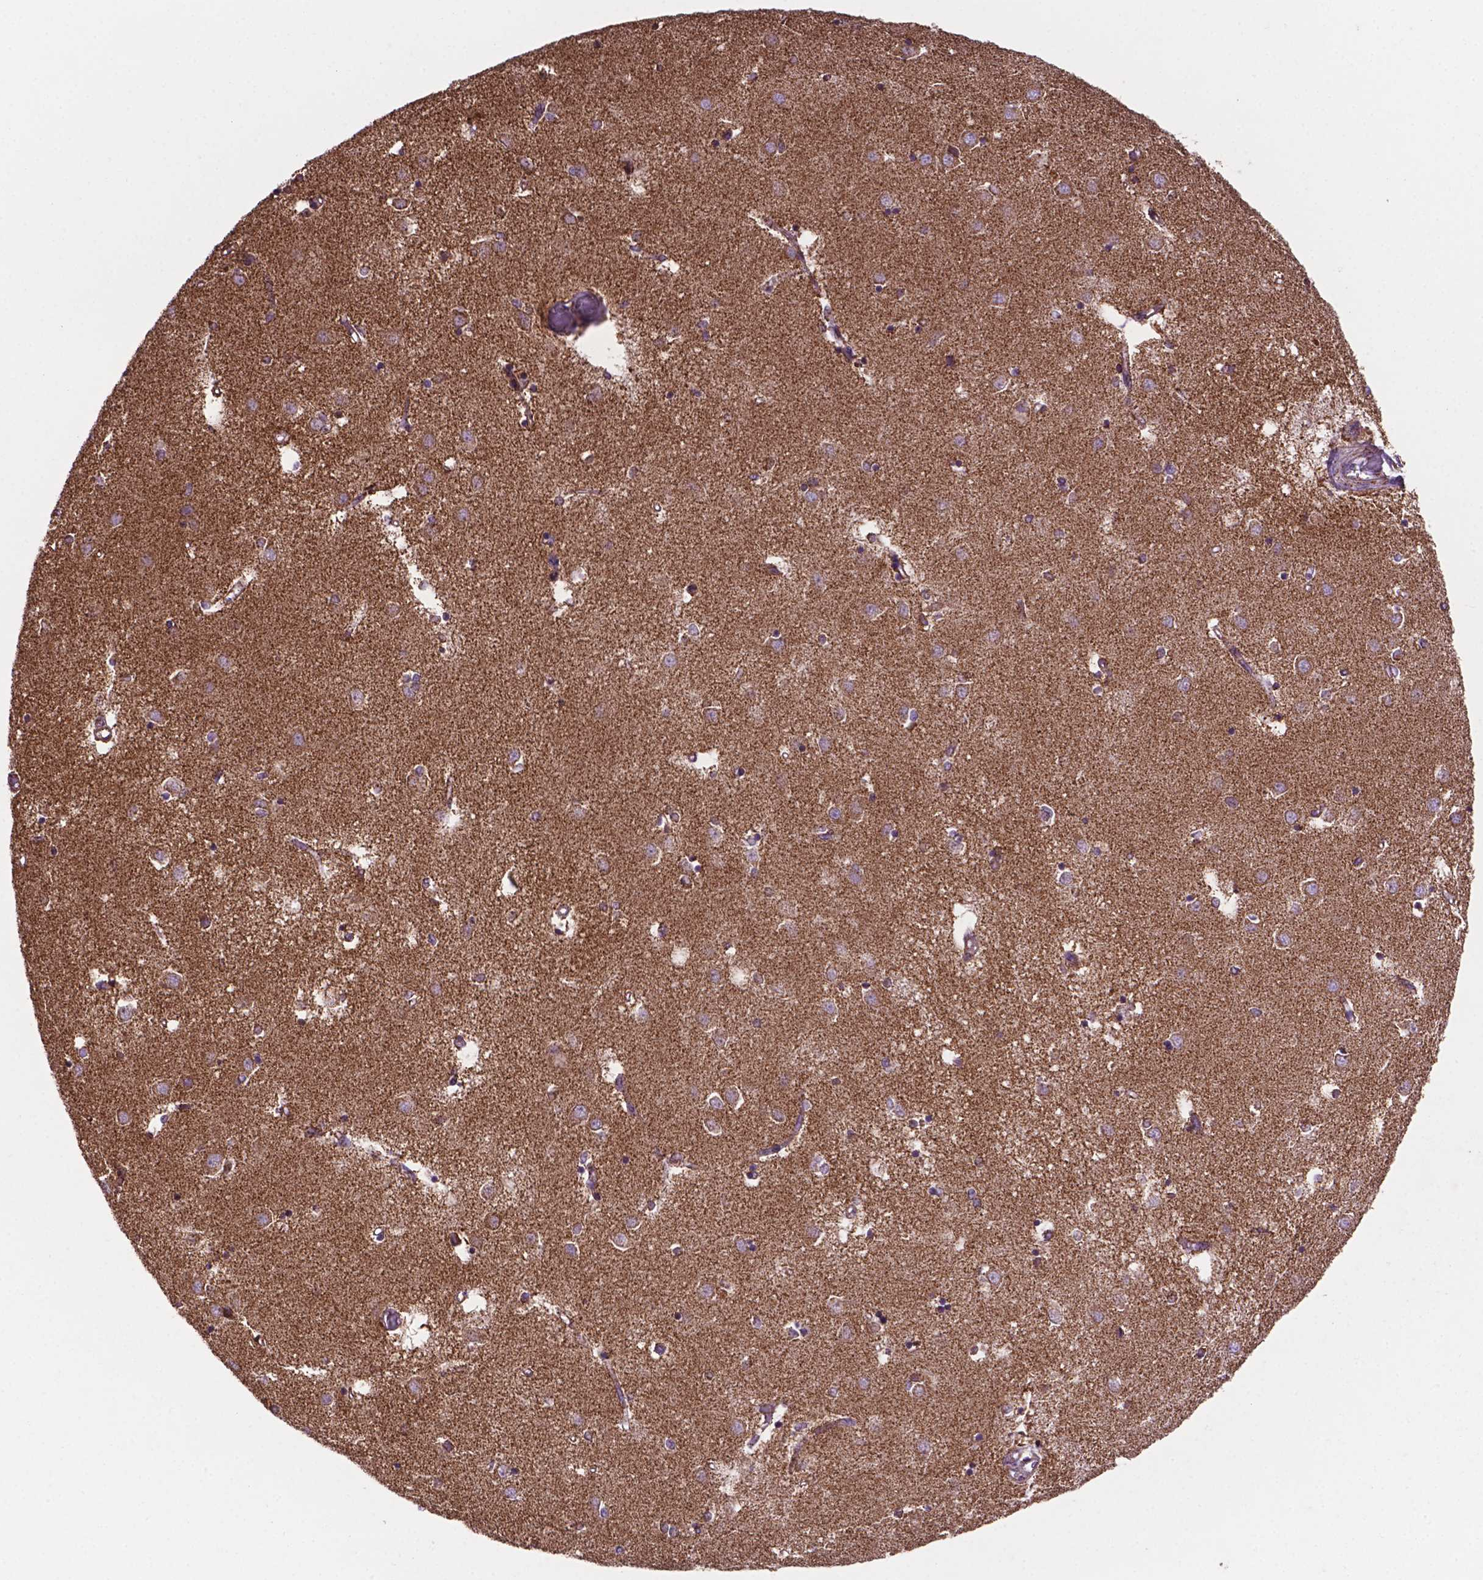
{"staining": {"intensity": "moderate", "quantity": ">75%", "location": "cytoplasmic/membranous"}, "tissue": "caudate", "cell_type": "Glial cells", "image_type": "normal", "snomed": [{"axis": "morphology", "description": "Normal tissue, NOS"}, {"axis": "topography", "description": "Lateral ventricle wall"}], "caption": "The histopathology image exhibits a brown stain indicating the presence of a protein in the cytoplasmic/membranous of glial cells in caudate. Ihc stains the protein of interest in brown and the nuclei are stained blue.", "gene": "HSPD1", "patient": {"sex": "male", "age": 54}}